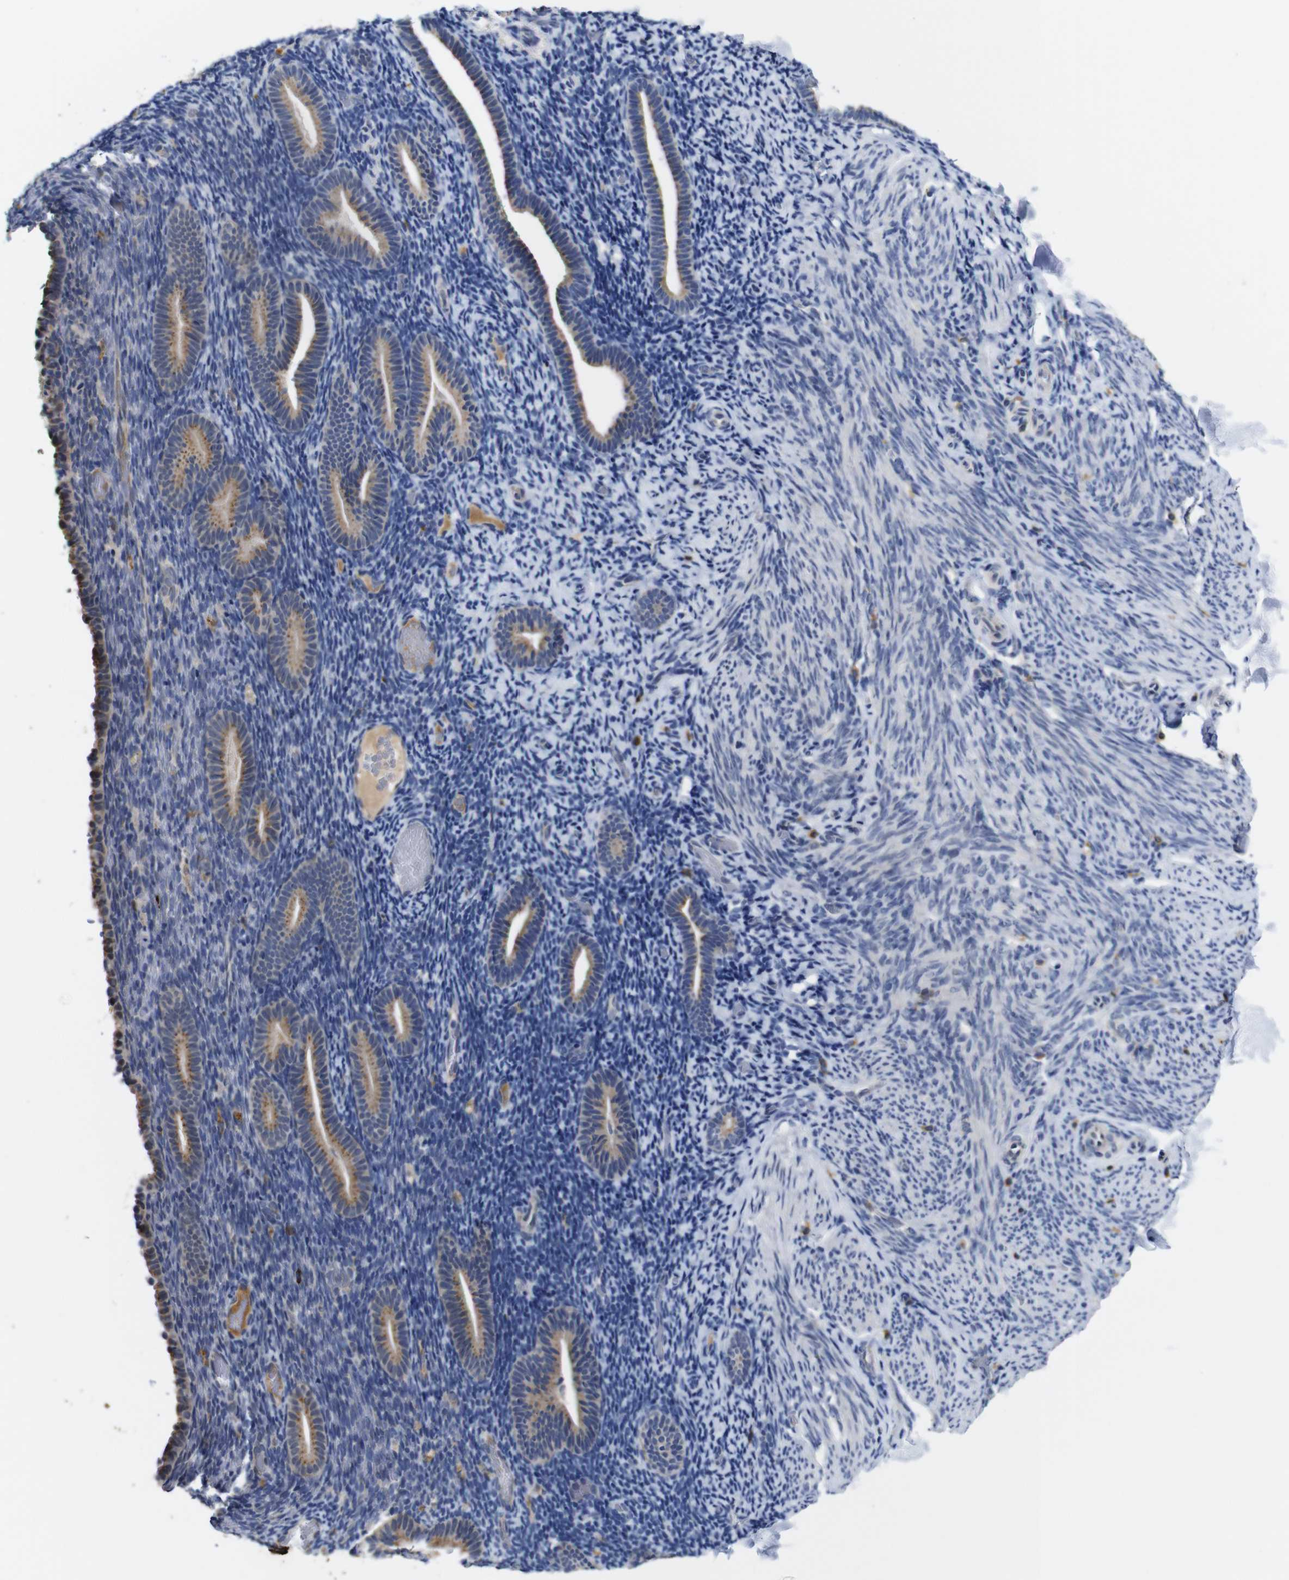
{"staining": {"intensity": "negative", "quantity": "none", "location": "none"}, "tissue": "endometrium", "cell_type": "Cells in endometrial stroma", "image_type": "normal", "snomed": [{"axis": "morphology", "description": "Normal tissue, NOS"}, {"axis": "topography", "description": "Endometrium"}], "caption": "An IHC histopathology image of unremarkable endometrium is shown. There is no staining in cells in endometrial stroma of endometrium.", "gene": "FURIN", "patient": {"sex": "female", "age": 51}}